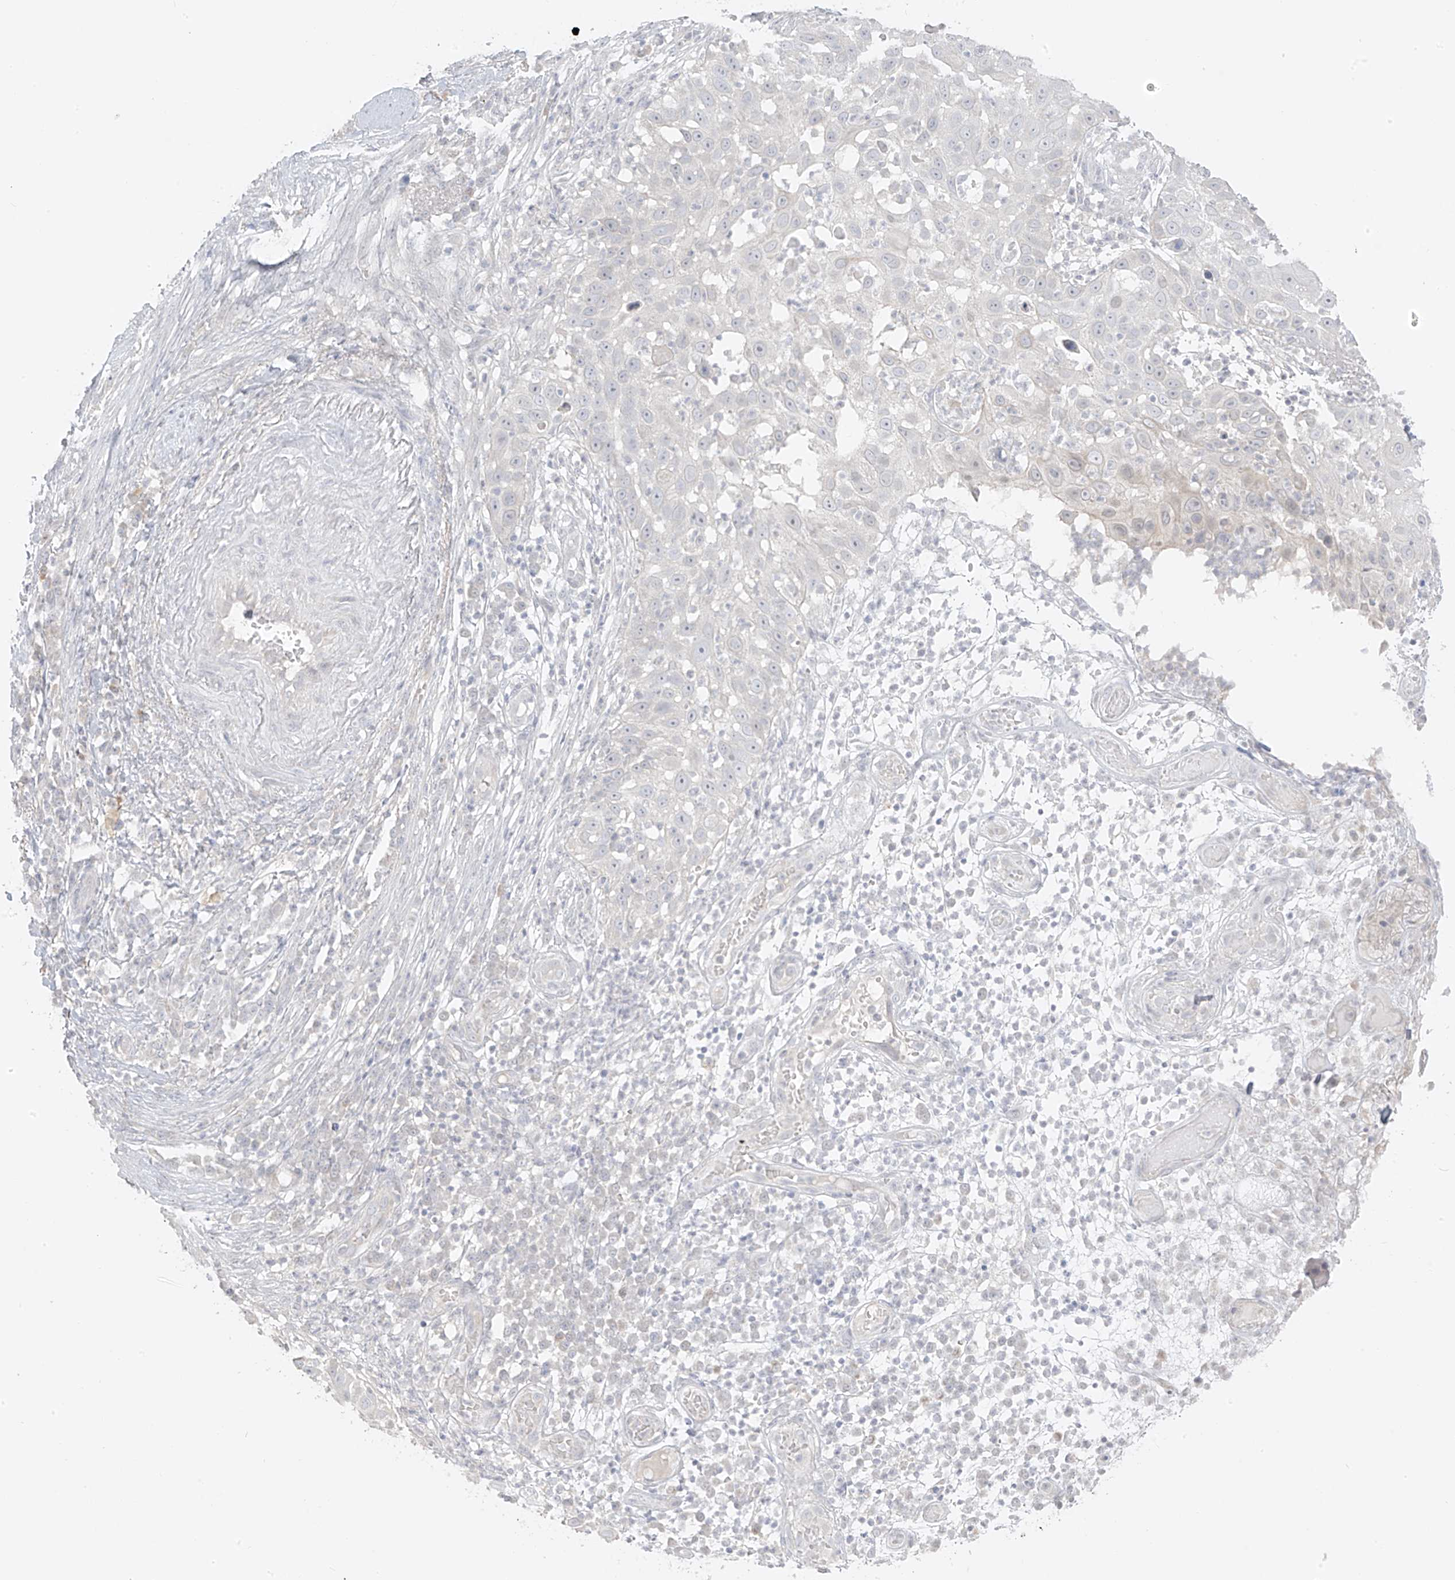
{"staining": {"intensity": "negative", "quantity": "none", "location": "none"}, "tissue": "skin cancer", "cell_type": "Tumor cells", "image_type": "cancer", "snomed": [{"axis": "morphology", "description": "Squamous cell carcinoma, NOS"}, {"axis": "topography", "description": "Skin"}], "caption": "Photomicrograph shows no significant protein positivity in tumor cells of skin cancer.", "gene": "DCDC2", "patient": {"sex": "female", "age": 44}}